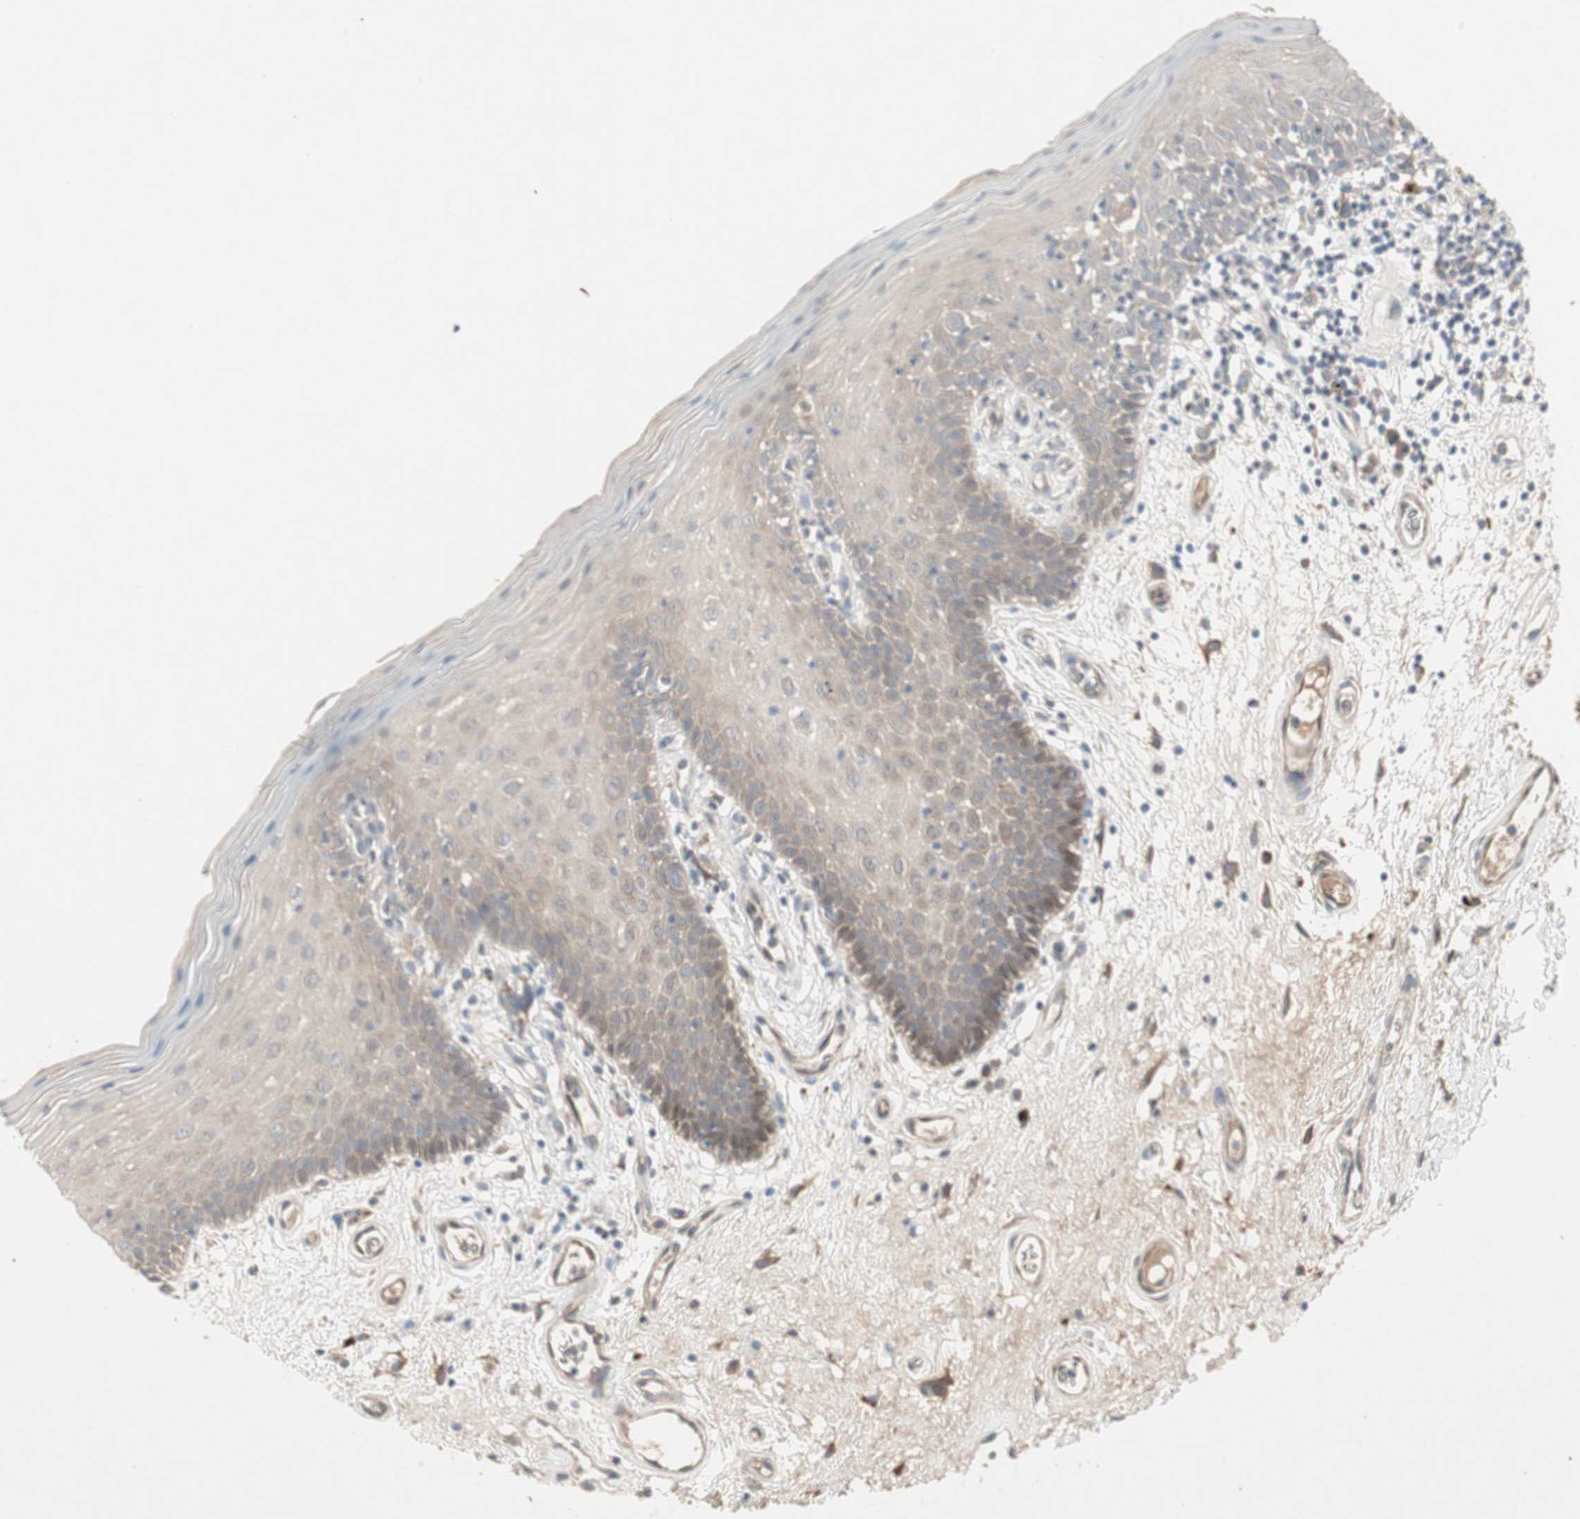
{"staining": {"intensity": "moderate", "quantity": "25%-75%", "location": "cytoplasmic/membranous"}, "tissue": "oral mucosa", "cell_type": "Squamous epithelial cells", "image_type": "normal", "snomed": [{"axis": "morphology", "description": "Normal tissue, NOS"}, {"axis": "morphology", "description": "Squamous cell carcinoma, NOS"}, {"axis": "topography", "description": "Skeletal muscle"}, {"axis": "topography", "description": "Oral tissue"}, {"axis": "topography", "description": "Head-Neck"}], "caption": "A high-resolution micrograph shows IHC staining of normal oral mucosa, which exhibits moderate cytoplasmic/membranous positivity in approximately 25%-75% of squamous epithelial cells. The staining was performed using DAB, with brown indicating positive protein expression. Nuclei are stained blue with hematoxylin.", "gene": "JMJD7", "patient": {"sex": "male", "age": 71}}